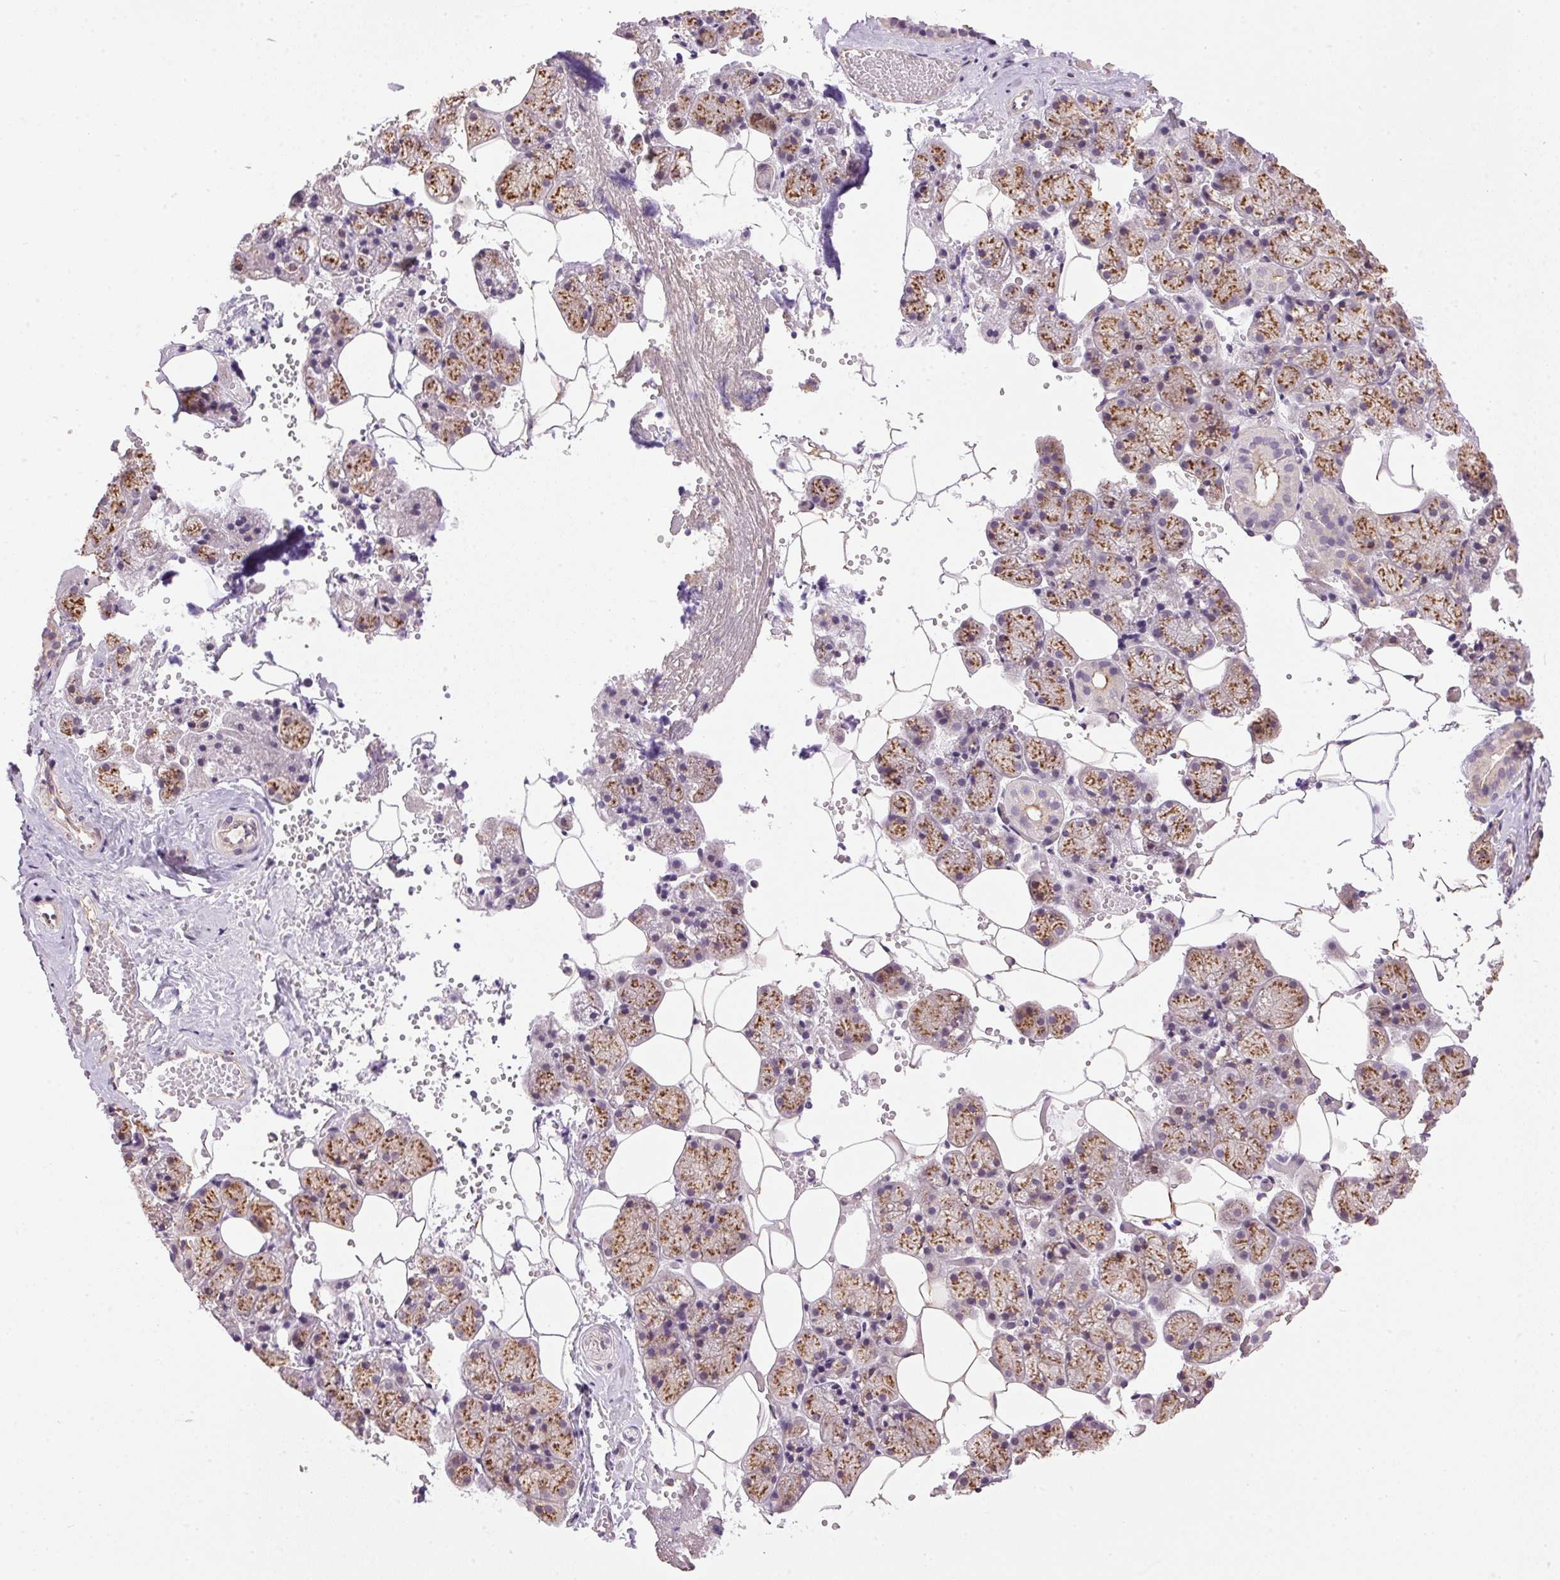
{"staining": {"intensity": "moderate", "quantity": "25%-75%", "location": "cytoplasmic/membranous"}, "tissue": "salivary gland", "cell_type": "Glandular cells", "image_type": "normal", "snomed": [{"axis": "morphology", "description": "Normal tissue, NOS"}, {"axis": "topography", "description": "Salivary gland"}], "caption": "Glandular cells demonstrate moderate cytoplasmic/membranous staining in about 25%-75% of cells in unremarkable salivary gland. The staining was performed using DAB (3,3'-diaminobenzidine) to visualize the protein expression in brown, while the nuclei were stained in blue with hematoxylin (Magnification: 20x).", "gene": "GOLPH3", "patient": {"sex": "male", "age": 38}}